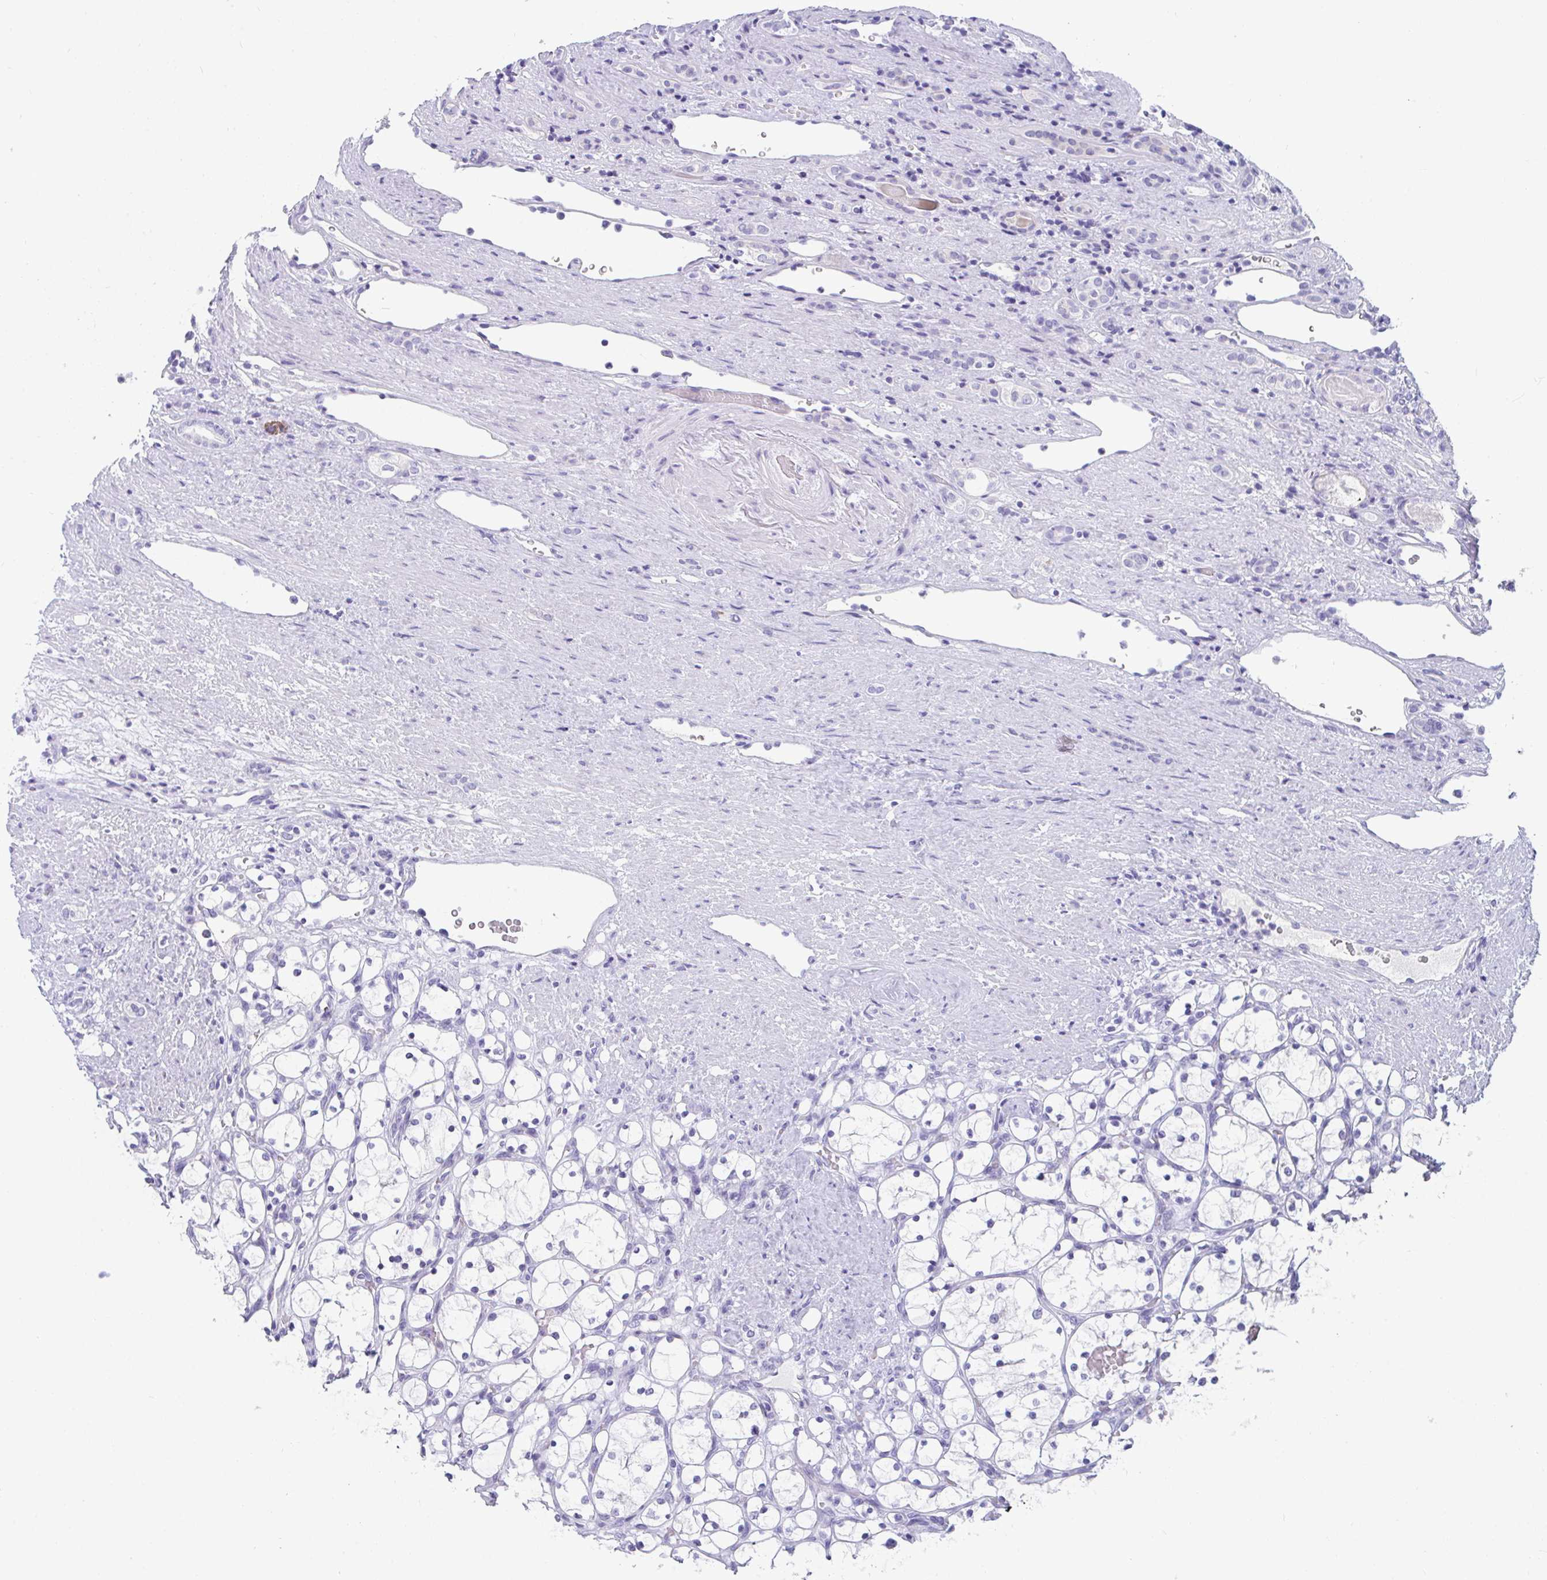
{"staining": {"intensity": "negative", "quantity": "none", "location": "none"}, "tissue": "renal cancer", "cell_type": "Tumor cells", "image_type": "cancer", "snomed": [{"axis": "morphology", "description": "Adenocarcinoma, NOS"}, {"axis": "topography", "description": "Kidney"}], "caption": "An IHC histopathology image of renal cancer is shown. There is no staining in tumor cells of renal cancer.", "gene": "TTC30B", "patient": {"sex": "female", "age": 69}}